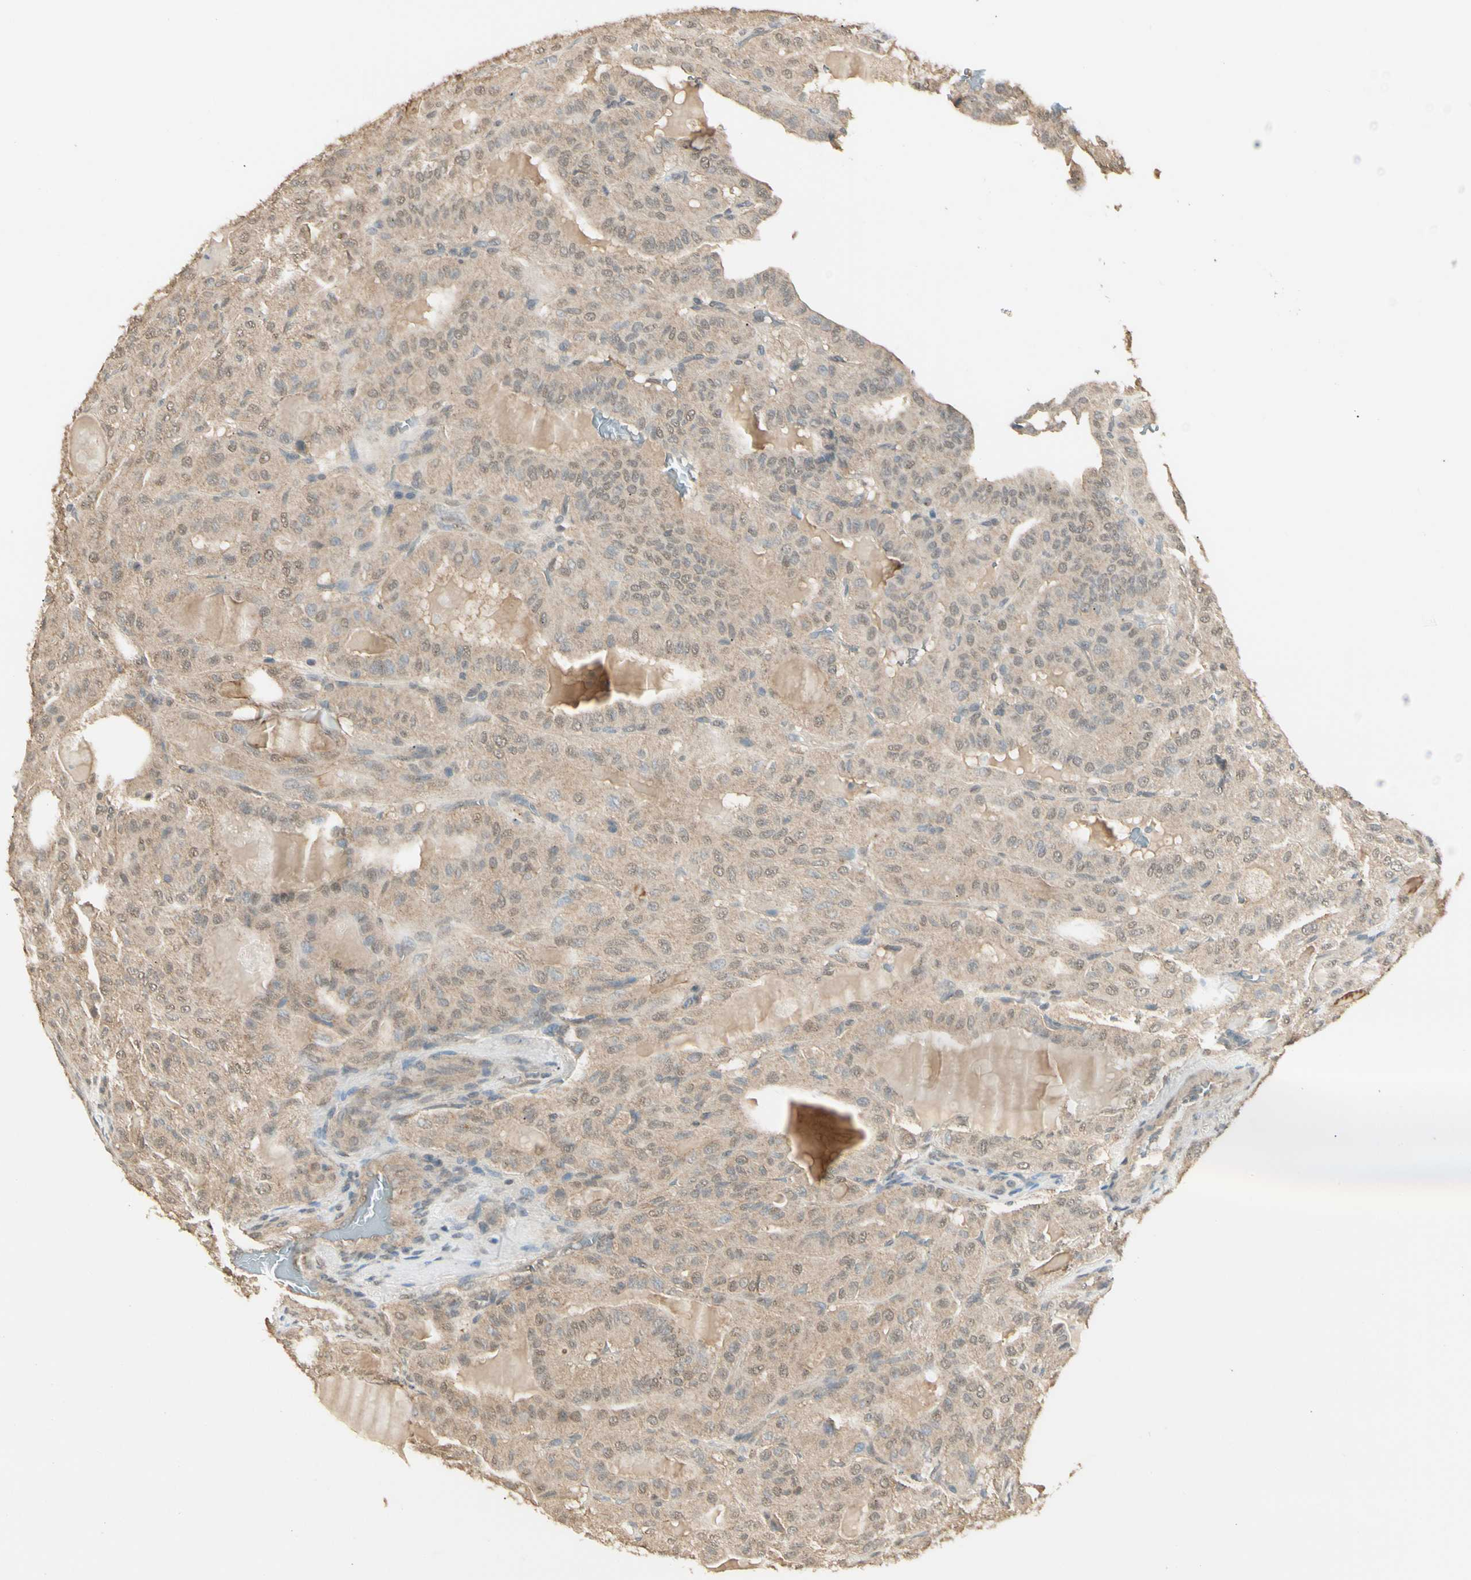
{"staining": {"intensity": "weak", "quantity": ">75%", "location": "cytoplasmic/membranous"}, "tissue": "thyroid cancer", "cell_type": "Tumor cells", "image_type": "cancer", "snomed": [{"axis": "morphology", "description": "Papillary adenocarcinoma, NOS"}, {"axis": "topography", "description": "Thyroid gland"}], "caption": "Human thyroid cancer stained with a brown dye reveals weak cytoplasmic/membranous positive positivity in about >75% of tumor cells.", "gene": "SGCA", "patient": {"sex": "male", "age": 77}}